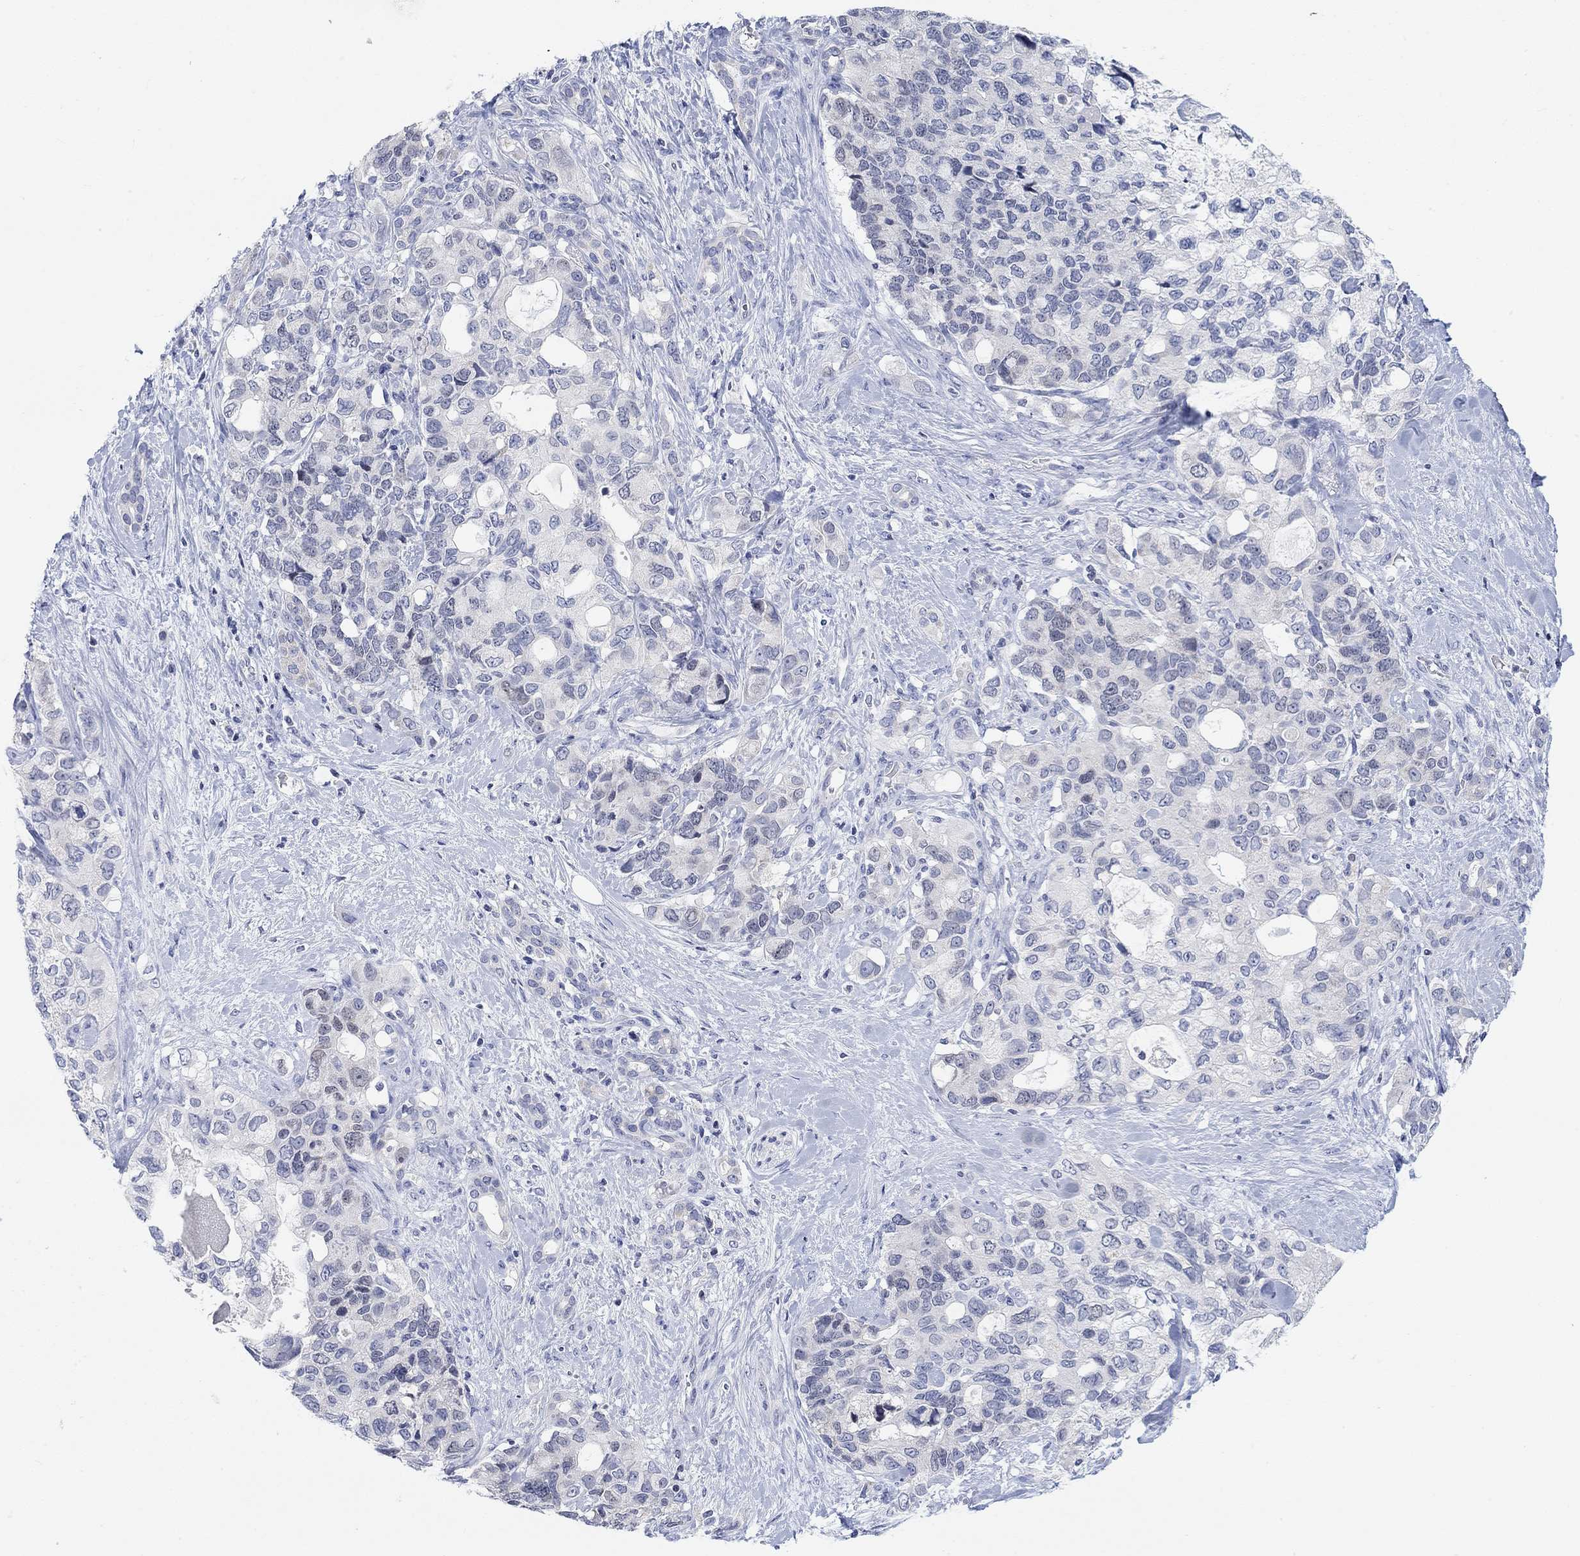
{"staining": {"intensity": "negative", "quantity": "none", "location": "none"}, "tissue": "pancreatic cancer", "cell_type": "Tumor cells", "image_type": "cancer", "snomed": [{"axis": "morphology", "description": "Adenocarcinoma, NOS"}, {"axis": "topography", "description": "Pancreas"}], "caption": "High magnification brightfield microscopy of adenocarcinoma (pancreatic) stained with DAB (3,3'-diaminobenzidine) (brown) and counterstained with hematoxylin (blue): tumor cells show no significant expression.", "gene": "ATP6V1E2", "patient": {"sex": "female", "age": 56}}